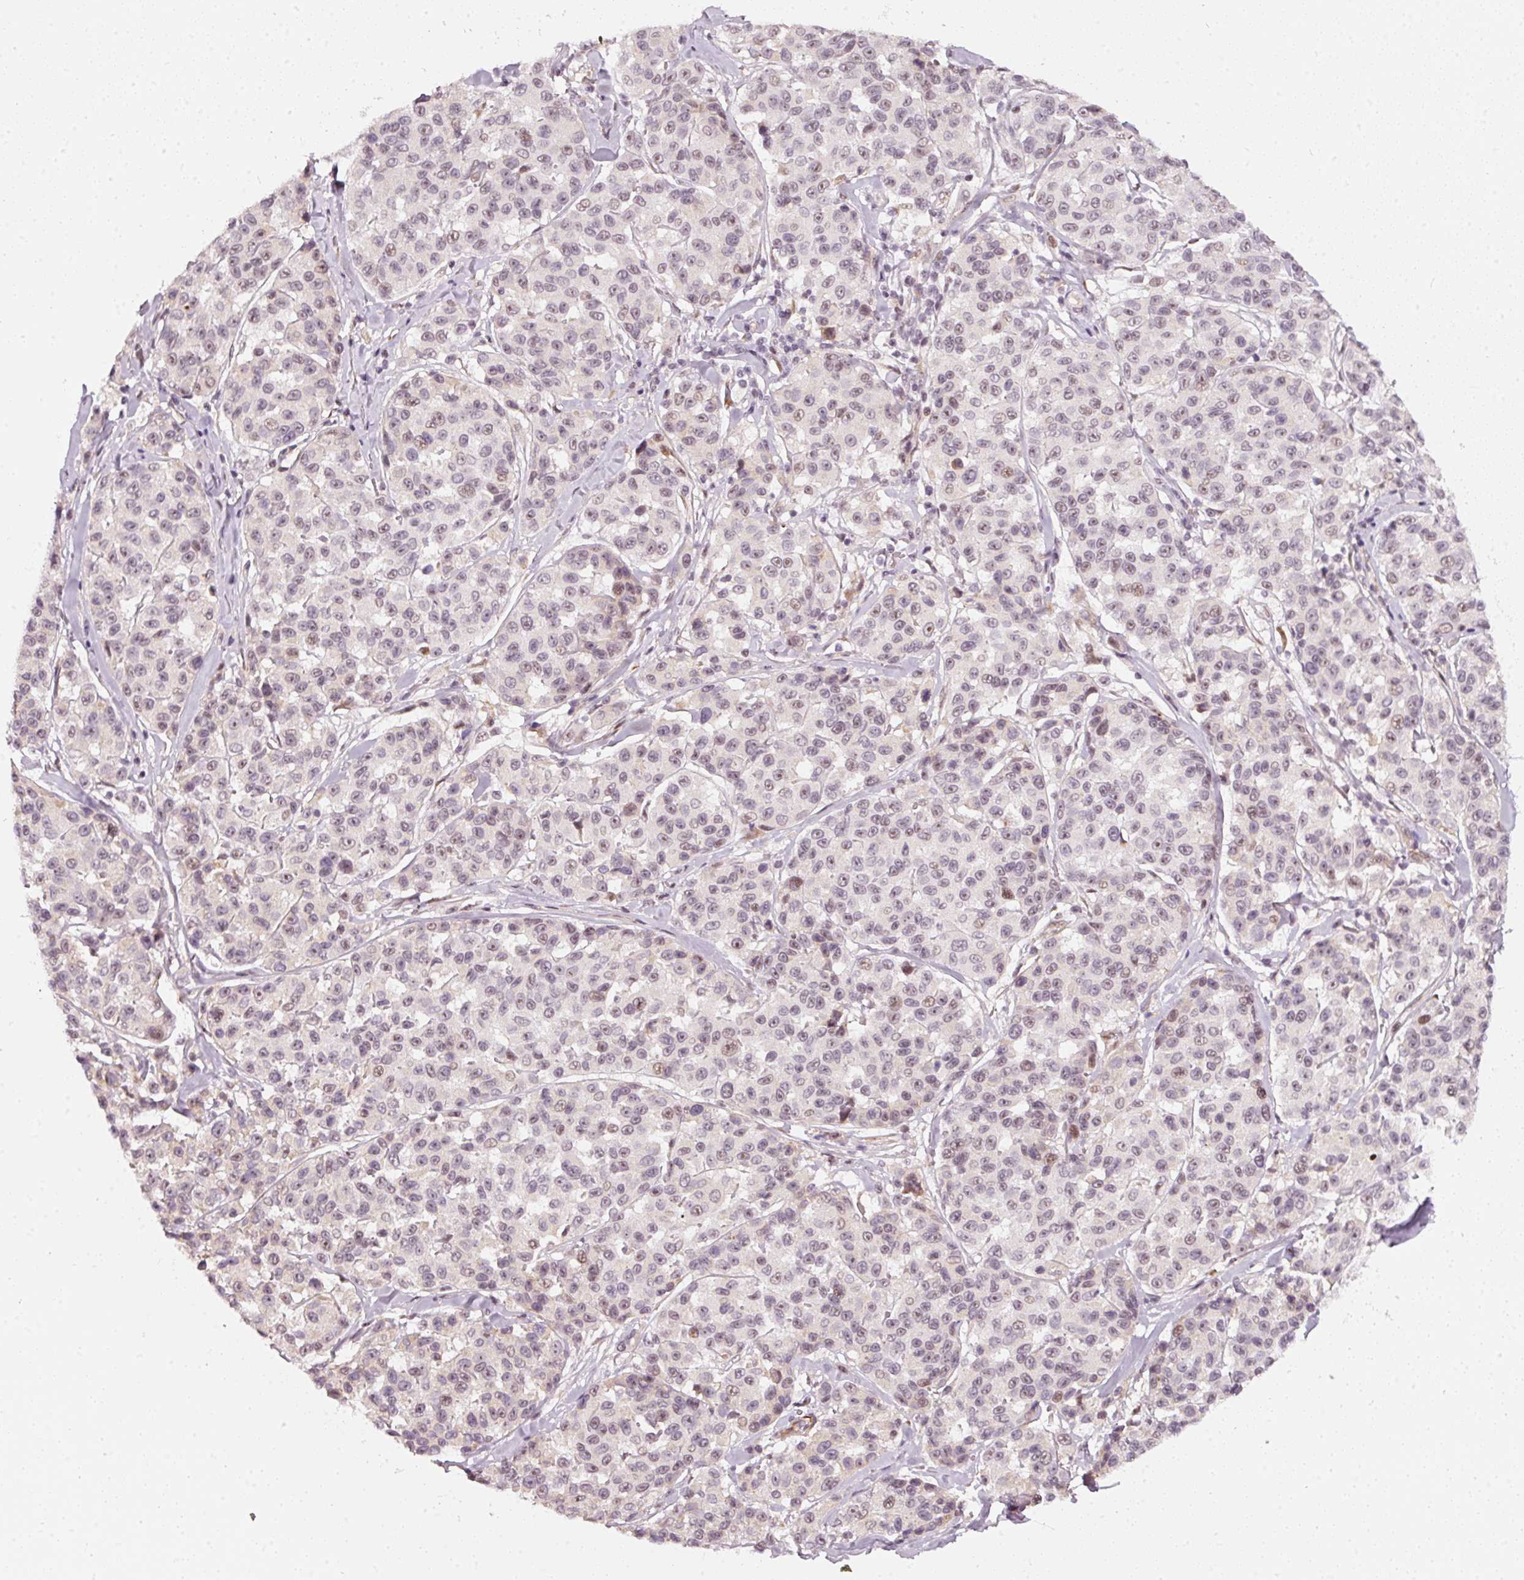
{"staining": {"intensity": "weak", "quantity": ">75%", "location": "nuclear"}, "tissue": "melanoma", "cell_type": "Tumor cells", "image_type": "cancer", "snomed": [{"axis": "morphology", "description": "Malignant melanoma, NOS"}, {"axis": "topography", "description": "Skin"}], "caption": "A histopathology image showing weak nuclear expression in approximately >75% of tumor cells in melanoma, as visualized by brown immunohistochemical staining.", "gene": "MXRA8", "patient": {"sex": "female", "age": 66}}